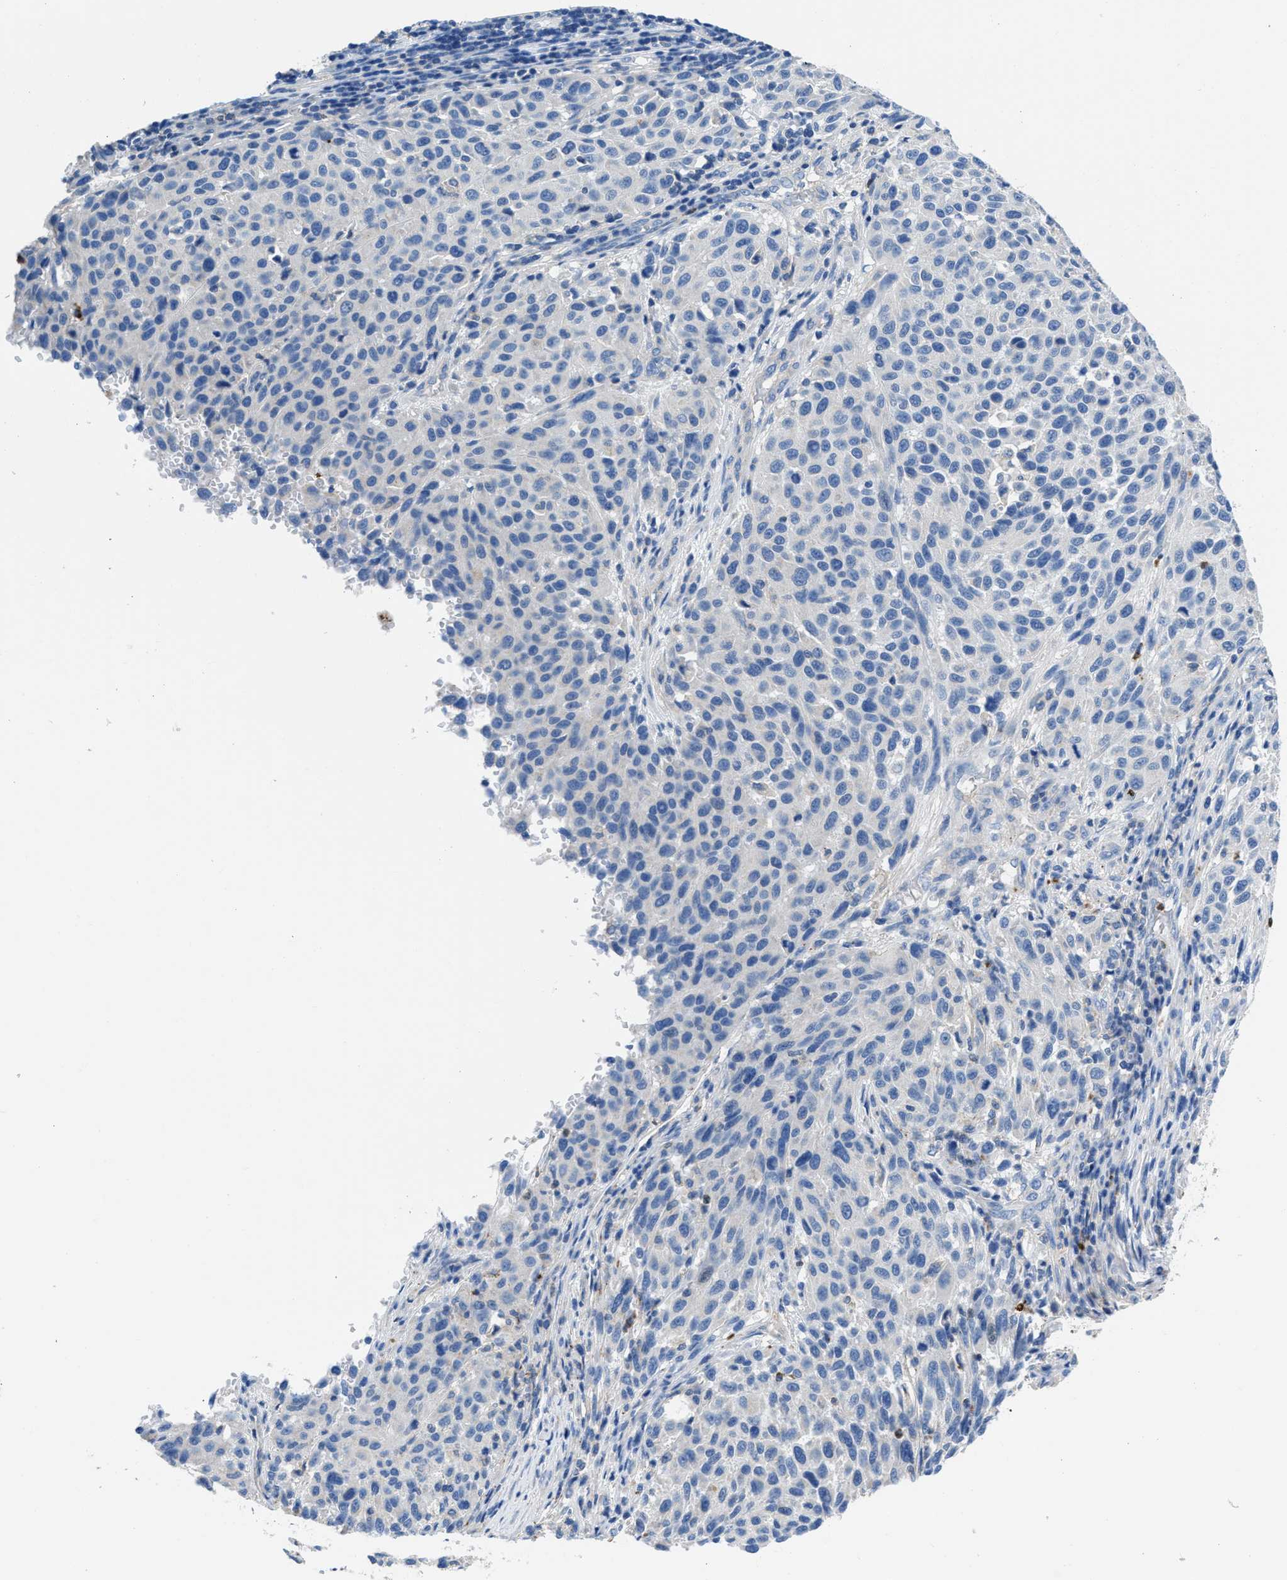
{"staining": {"intensity": "negative", "quantity": "none", "location": "none"}, "tissue": "melanoma", "cell_type": "Tumor cells", "image_type": "cancer", "snomed": [{"axis": "morphology", "description": "Malignant melanoma, Metastatic site"}, {"axis": "topography", "description": "Lymph node"}], "caption": "This histopathology image is of melanoma stained with IHC to label a protein in brown with the nuclei are counter-stained blue. There is no staining in tumor cells. The staining was performed using DAB to visualize the protein expression in brown, while the nuclei were stained in blue with hematoxylin (Magnification: 20x).", "gene": "NEB", "patient": {"sex": "male", "age": 61}}